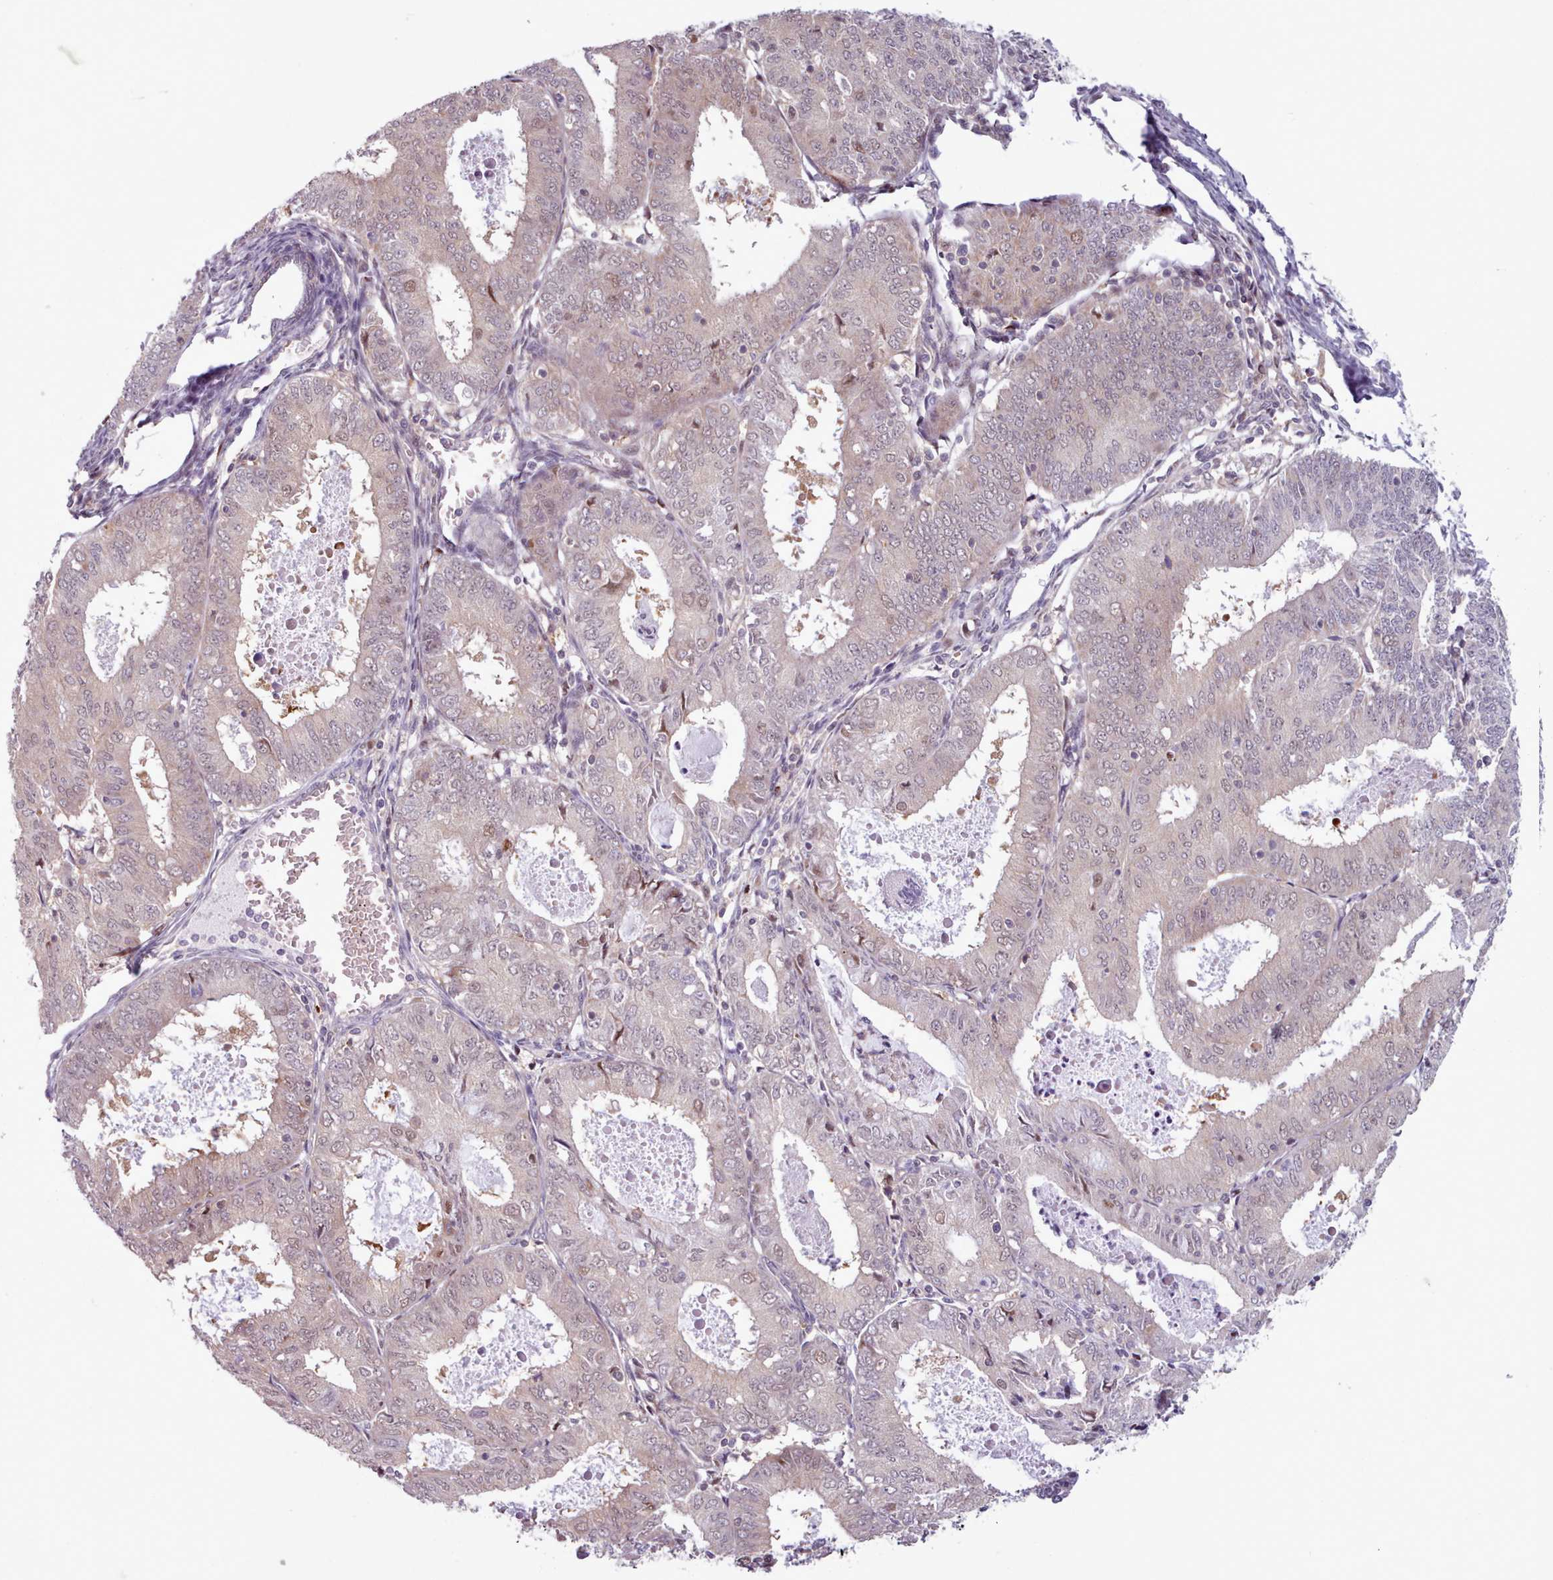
{"staining": {"intensity": "weak", "quantity": "<25%", "location": "cytoplasmic/membranous,nuclear"}, "tissue": "endometrial cancer", "cell_type": "Tumor cells", "image_type": "cancer", "snomed": [{"axis": "morphology", "description": "Adenocarcinoma, NOS"}, {"axis": "topography", "description": "Endometrium"}], "caption": "A micrograph of adenocarcinoma (endometrial) stained for a protein exhibits no brown staining in tumor cells.", "gene": "KBTBD7", "patient": {"sex": "female", "age": 57}}